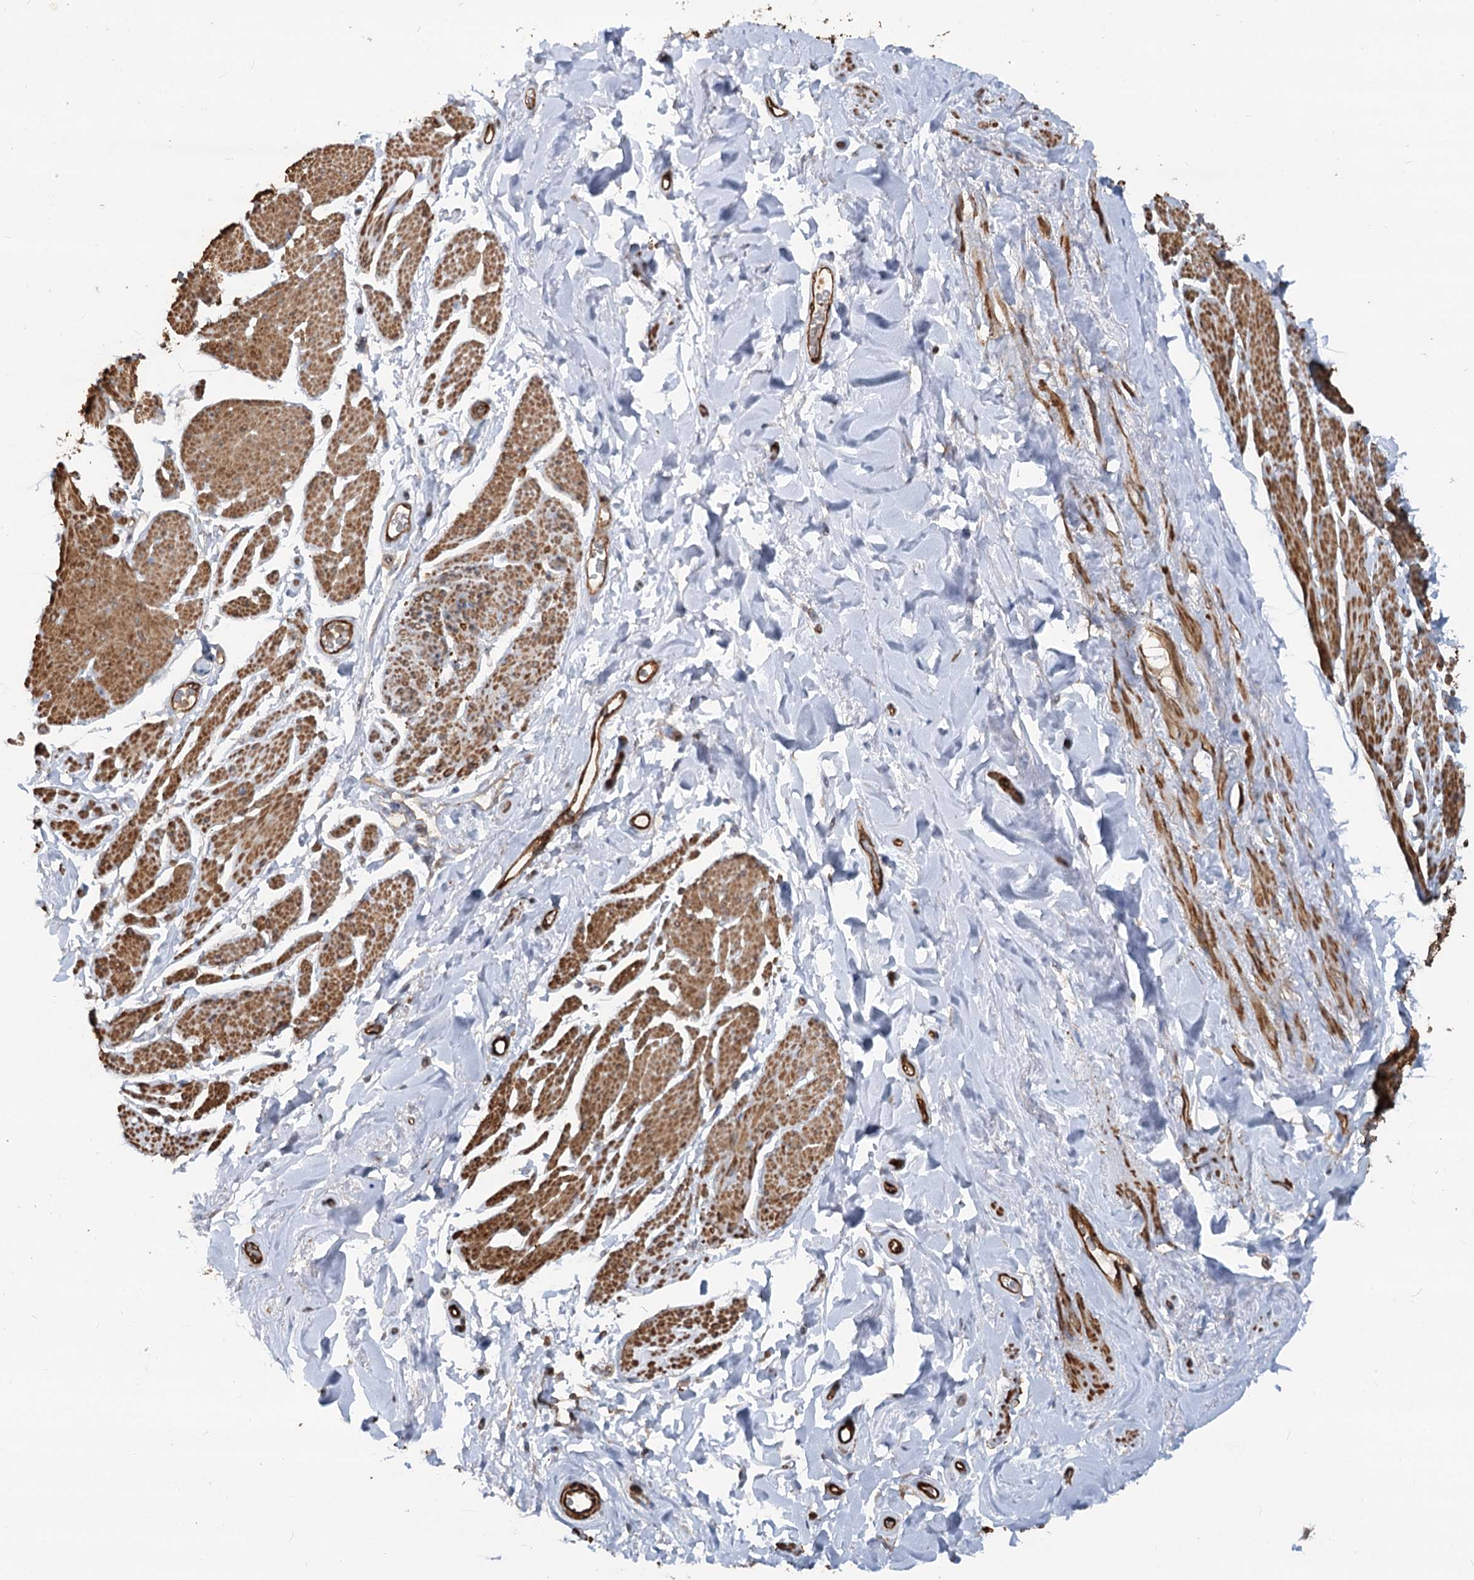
{"staining": {"intensity": "moderate", "quantity": ">75%", "location": "cytoplasmic/membranous"}, "tissue": "smooth muscle", "cell_type": "Smooth muscle cells", "image_type": "normal", "snomed": [{"axis": "morphology", "description": "Normal tissue, NOS"}, {"axis": "topography", "description": "Smooth muscle"}, {"axis": "topography", "description": "Peripheral nerve tissue"}], "caption": "Moderate cytoplasmic/membranous positivity for a protein is seen in about >75% of smooth muscle cells of normal smooth muscle using IHC.", "gene": "WDR36", "patient": {"sex": "male", "age": 69}}